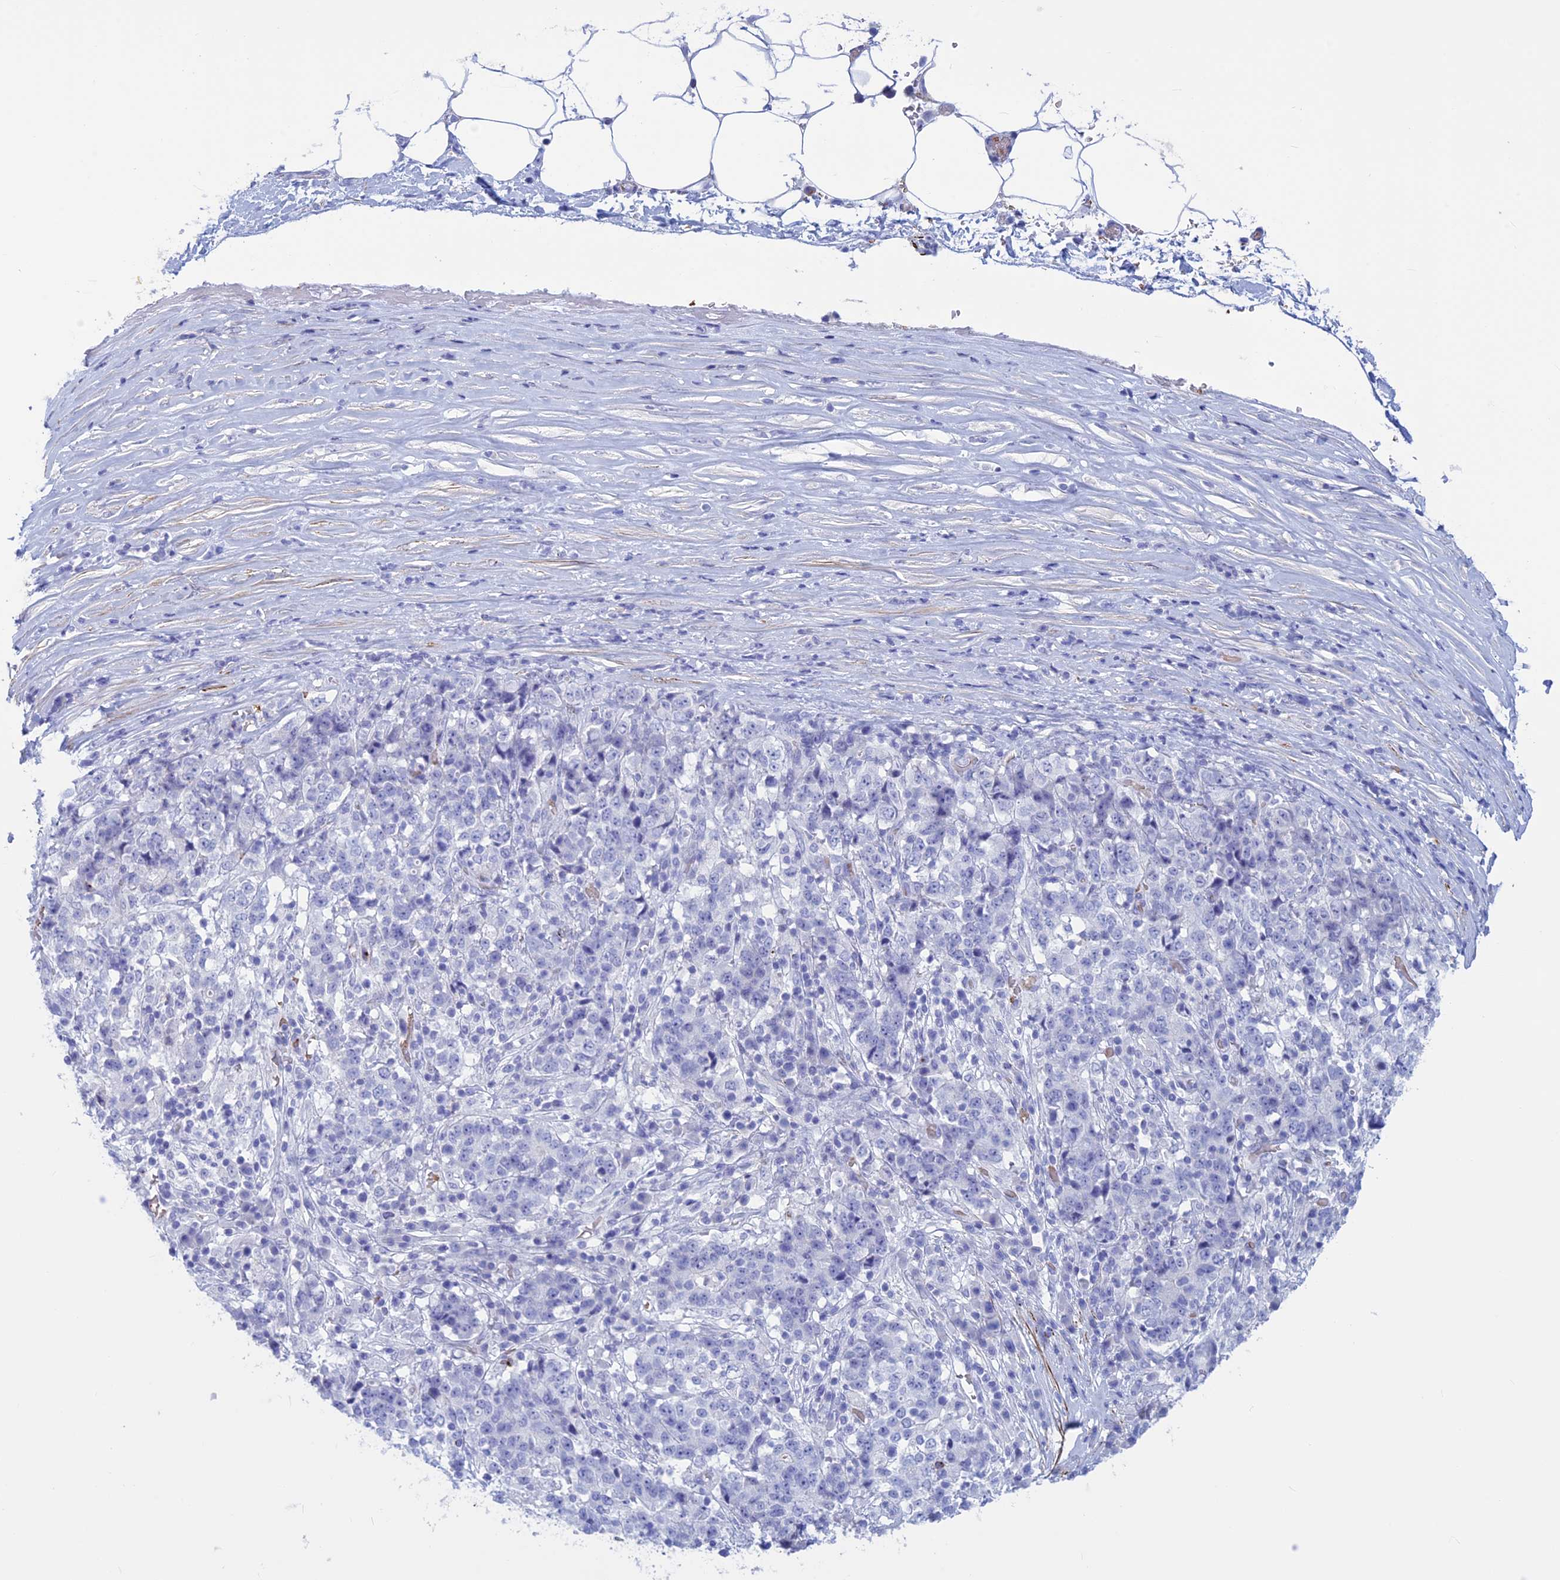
{"staining": {"intensity": "negative", "quantity": "none", "location": "none"}, "tissue": "stomach cancer", "cell_type": "Tumor cells", "image_type": "cancer", "snomed": [{"axis": "morphology", "description": "Adenocarcinoma, NOS"}, {"axis": "topography", "description": "Stomach"}], "caption": "An immunohistochemistry (IHC) photomicrograph of stomach cancer is shown. There is no staining in tumor cells of stomach cancer. Nuclei are stained in blue.", "gene": "GAPDHS", "patient": {"sex": "male", "age": 59}}